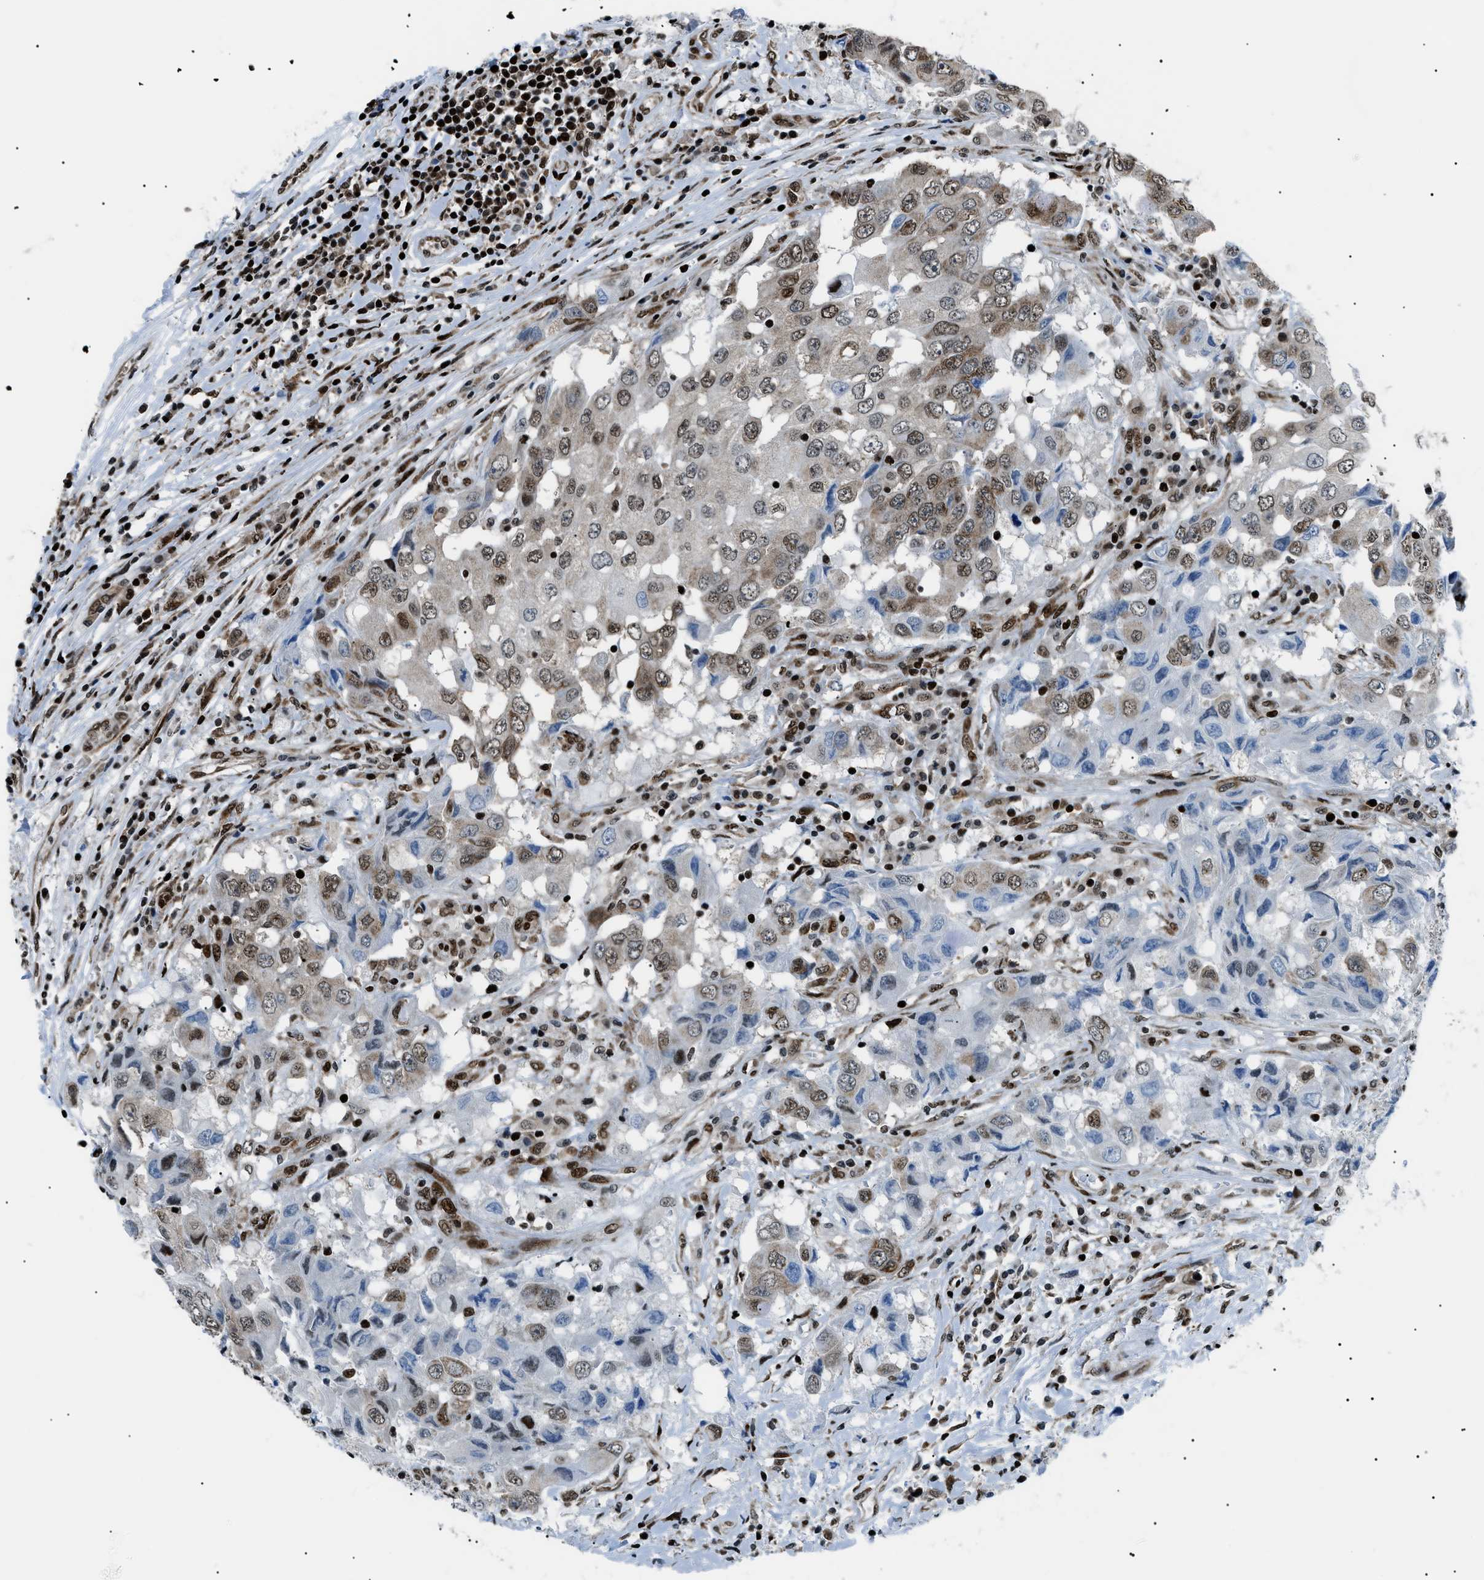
{"staining": {"intensity": "moderate", "quantity": ">75%", "location": "nuclear"}, "tissue": "breast cancer", "cell_type": "Tumor cells", "image_type": "cancer", "snomed": [{"axis": "morphology", "description": "Duct carcinoma"}, {"axis": "topography", "description": "Breast"}], "caption": "IHC image of human breast cancer (infiltrating ductal carcinoma) stained for a protein (brown), which displays medium levels of moderate nuclear staining in about >75% of tumor cells.", "gene": "HNRNPK", "patient": {"sex": "female", "age": 27}}